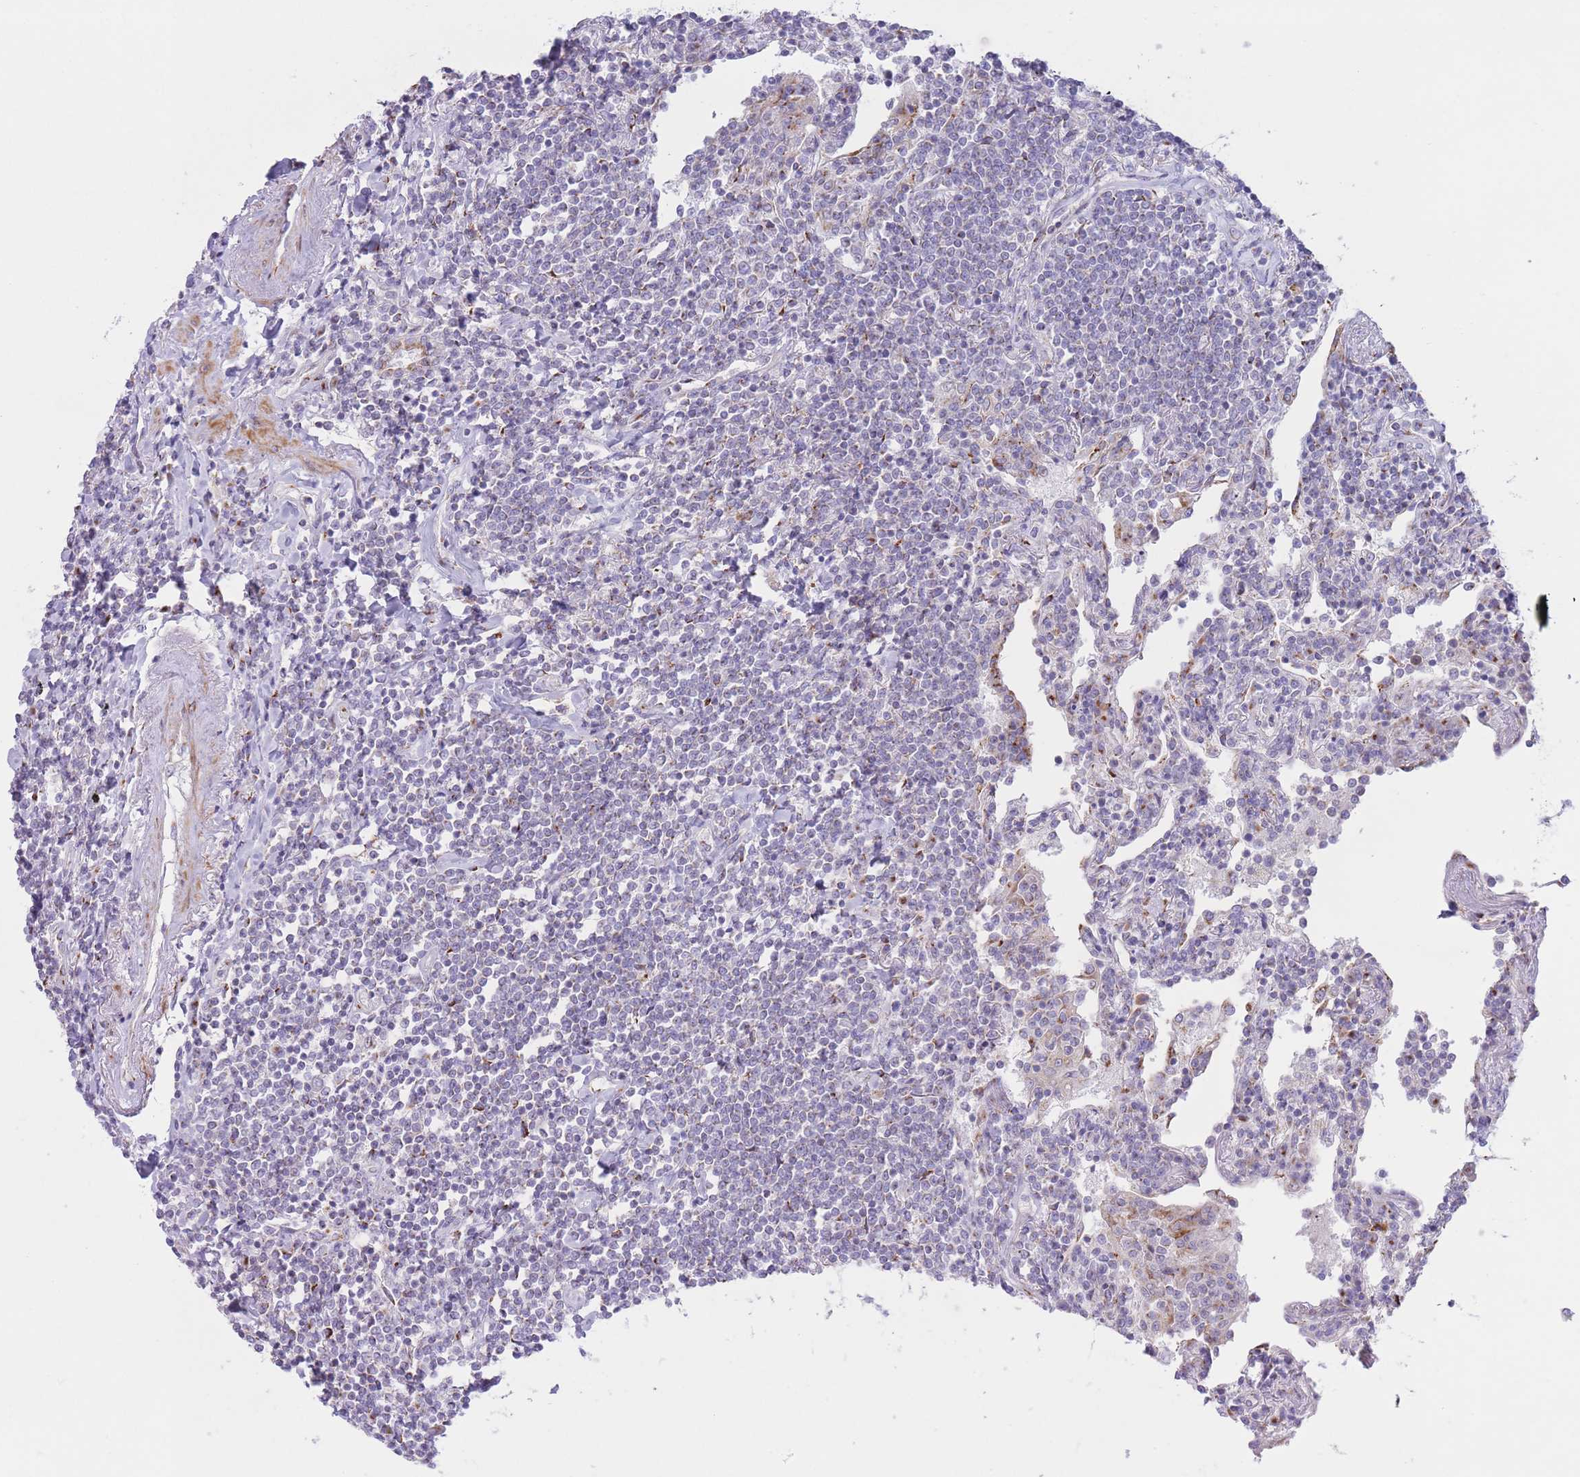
{"staining": {"intensity": "negative", "quantity": "none", "location": "none"}, "tissue": "lymphoma", "cell_type": "Tumor cells", "image_type": "cancer", "snomed": [{"axis": "morphology", "description": "Malignant lymphoma, non-Hodgkin's type, Low grade"}, {"axis": "topography", "description": "Lung"}], "caption": "An image of lymphoma stained for a protein displays no brown staining in tumor cells.", "gene": "MPND", "patient": {"sex": "female", "age": 71}}